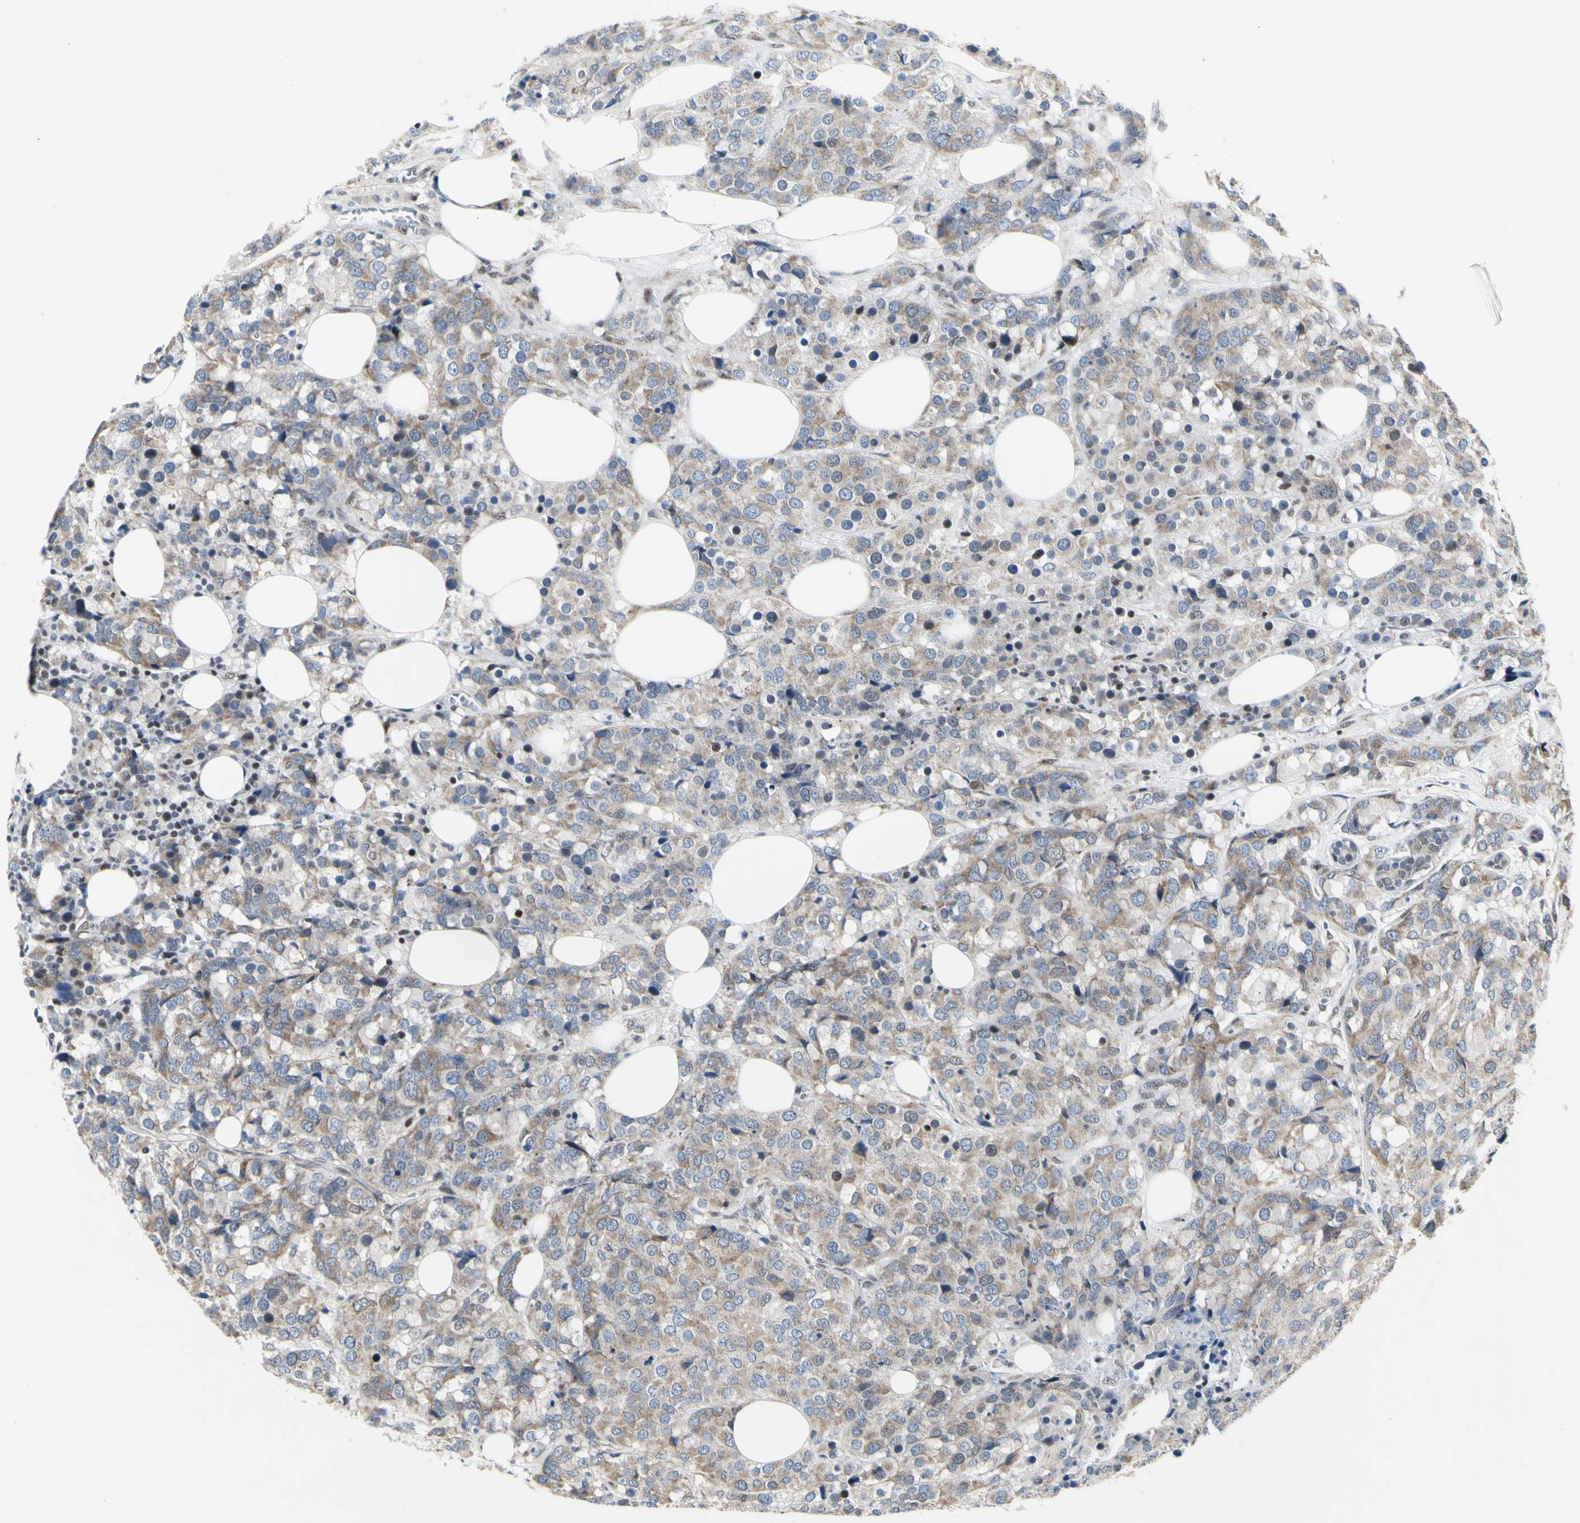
{"staining": {"intensity": "weak", "quantity": ">75%", "location": "cytoplasmic/membranous"}, "tissue": "breast cancer", "cell_type": "Tumor cells", "image_type": "cancer", "snomed": [{"axis": "morphology", "description": "Lobular carcinoma"}, {"axis": "topography", "description": "Breast"}], "caption": "About >75% of tumor cells in breast cancer show weak cytoplasmic/membranous protein expression as visualized by brown immunohistochemical staining.", "gene": "DHRS7B", "patient": {"sex": "female", "age": 59}}